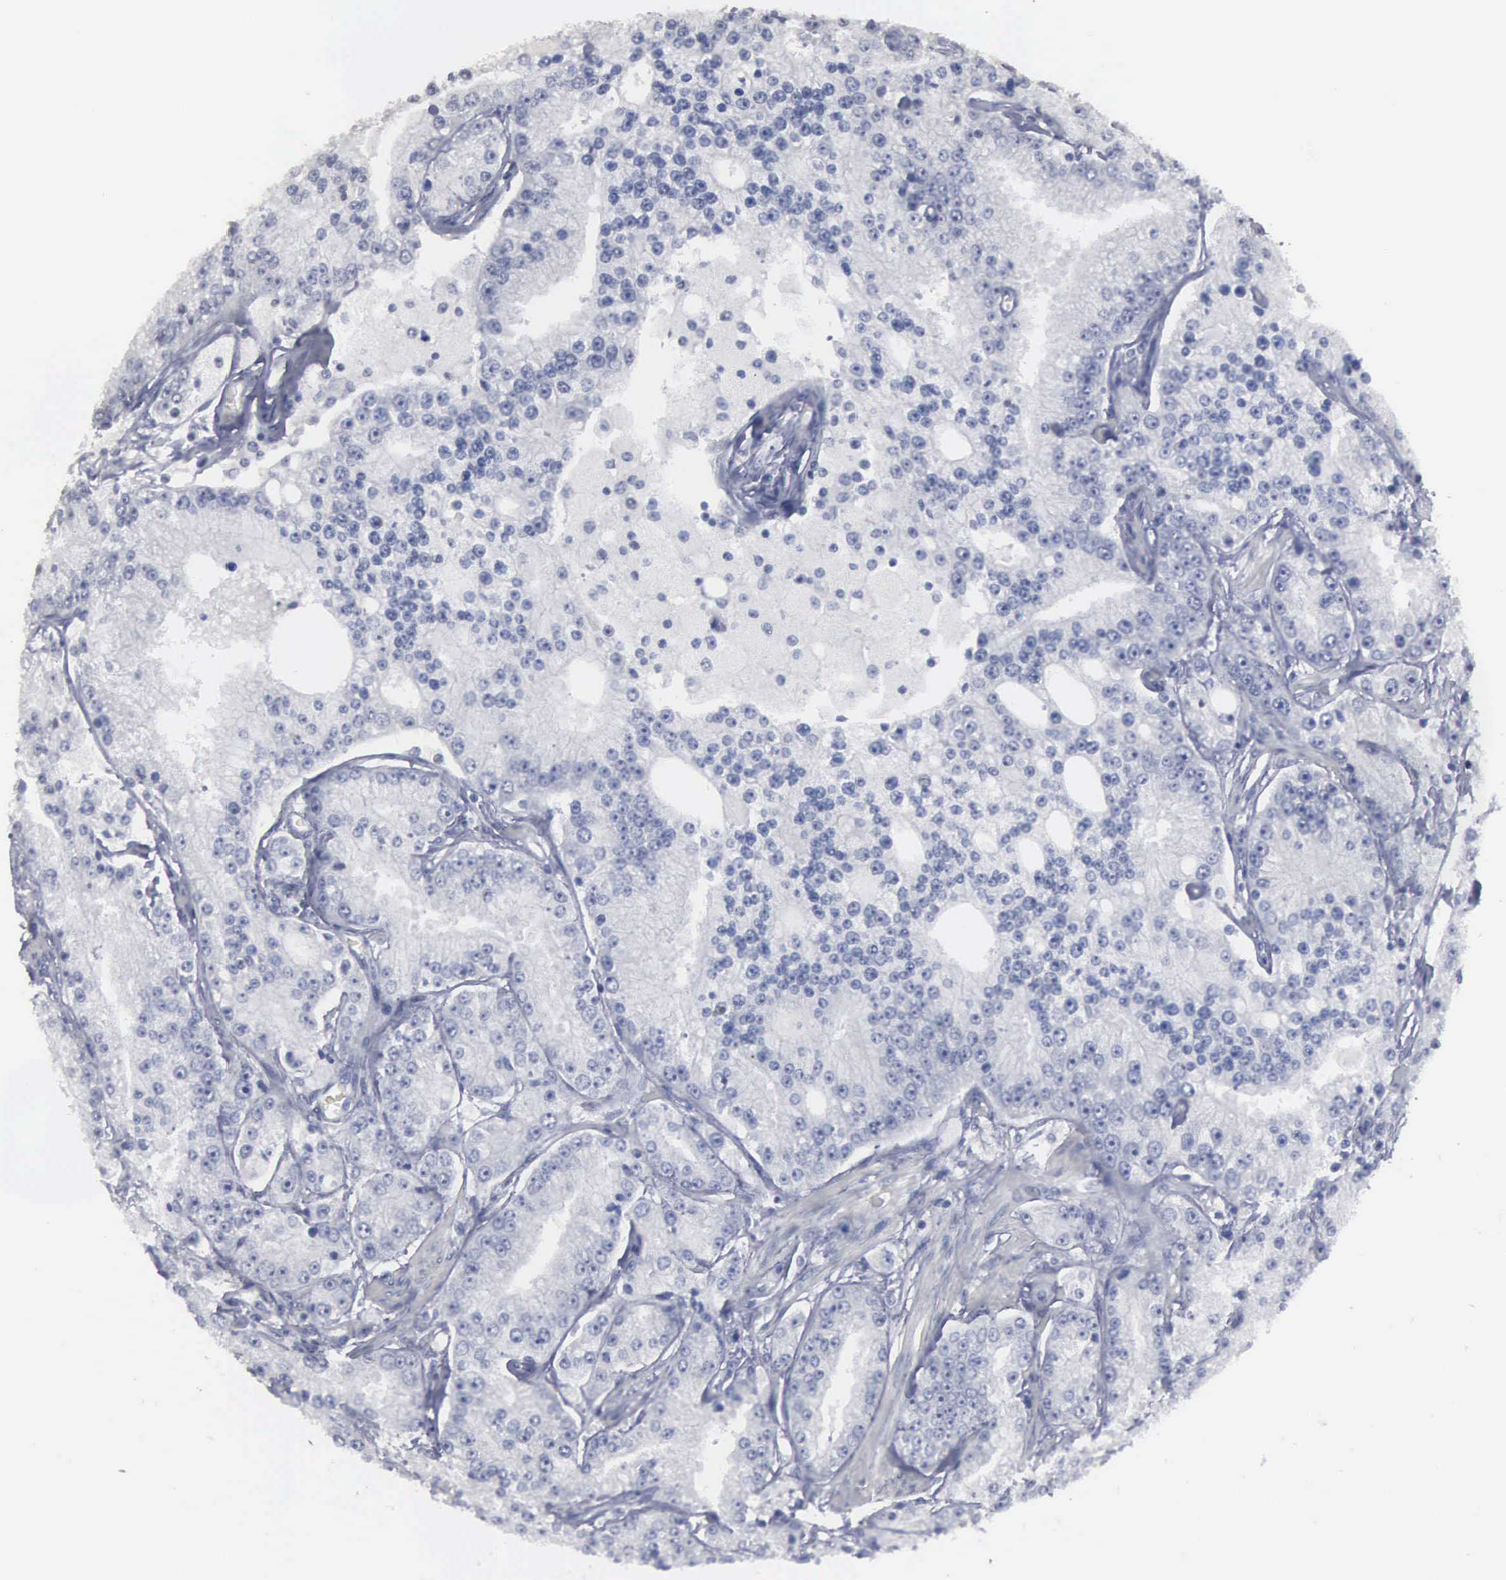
{"staining": {"intensity": "negative", "quantity": "none", "location": "none"}, "tissue": "prostate cancer", "cell_type": "Tumor cells", "image_type": "cancer", "snomed": [{"axis": "morphology", "description": "Adenocarcinoma, Medium grade"}, {"axis": "topography", "description": "Prostate"}], "caption": "Micrograph shows no significant protein expression in tumor cells of prostate medium-grade adenocarcinoma.", "gene": "UPB1", "patient": {"sex": "male", "age": 72}}